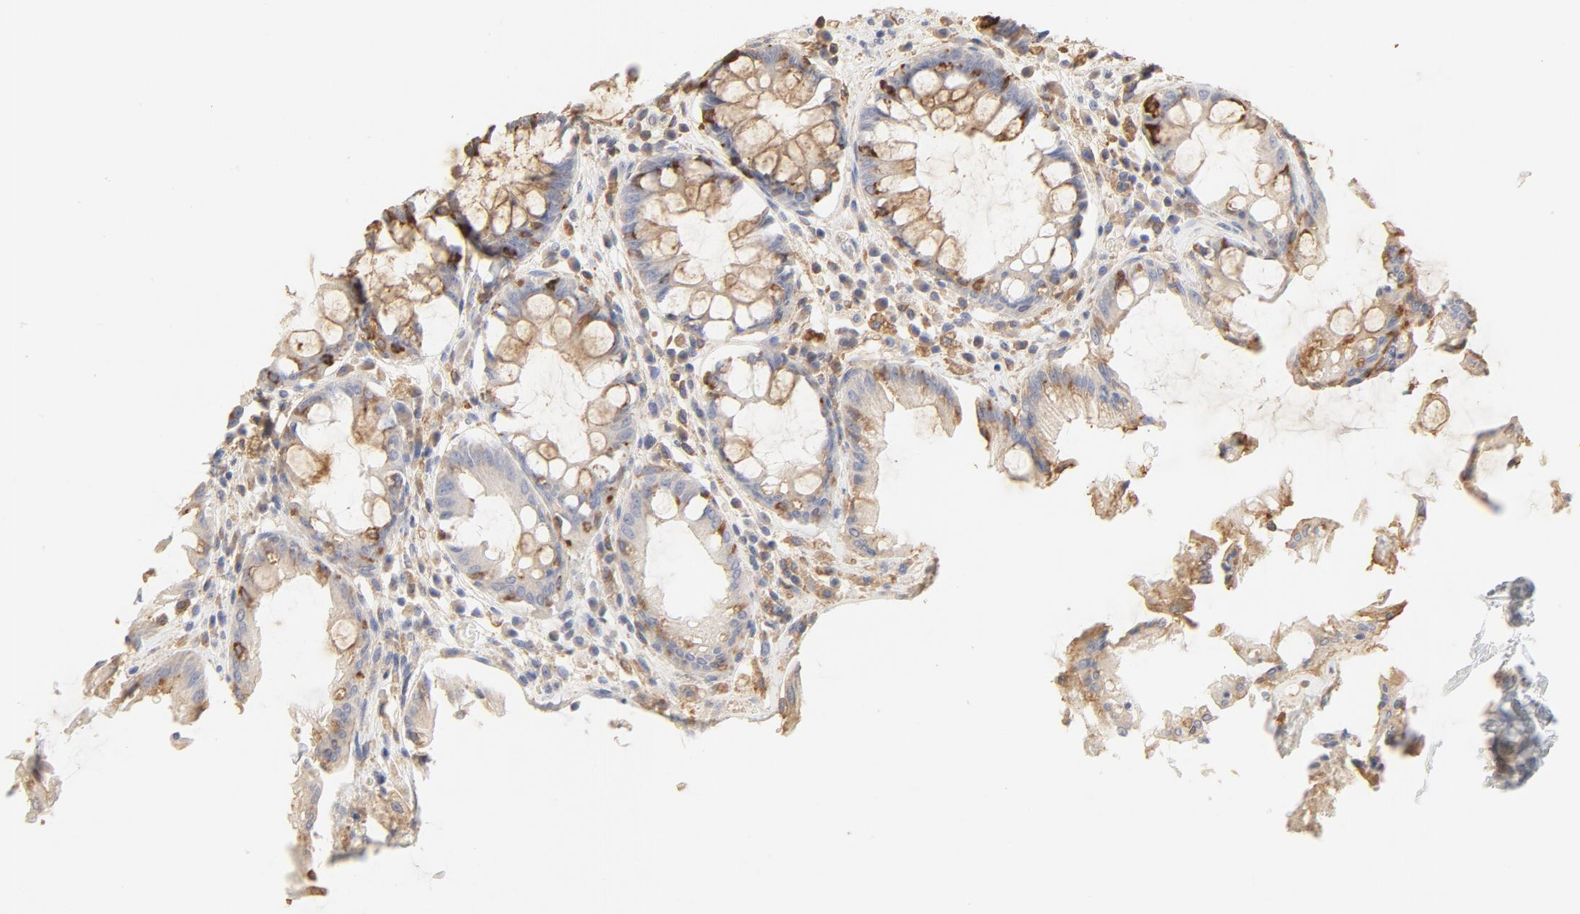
{"staining": {"intensity": "weak", "quantity": ">75%", "location": "cytoplasmic/membranous"}, "tissue": "rectum", "cell_type": "Glandular cells", "image_type": "normal", "snomed": [{"axis": "morphology", "description": "Normal tissue, NOS"}, {"axis": "topography", "description": "Rectum"}], "caption": "Brown immunohistochemical staining in benign human rectum displays weak cytoplasmic/membranous staining in about >75% of glandular cells.", "gene": "FCGBP", "patient": {"sex": "female", "age": 46}}